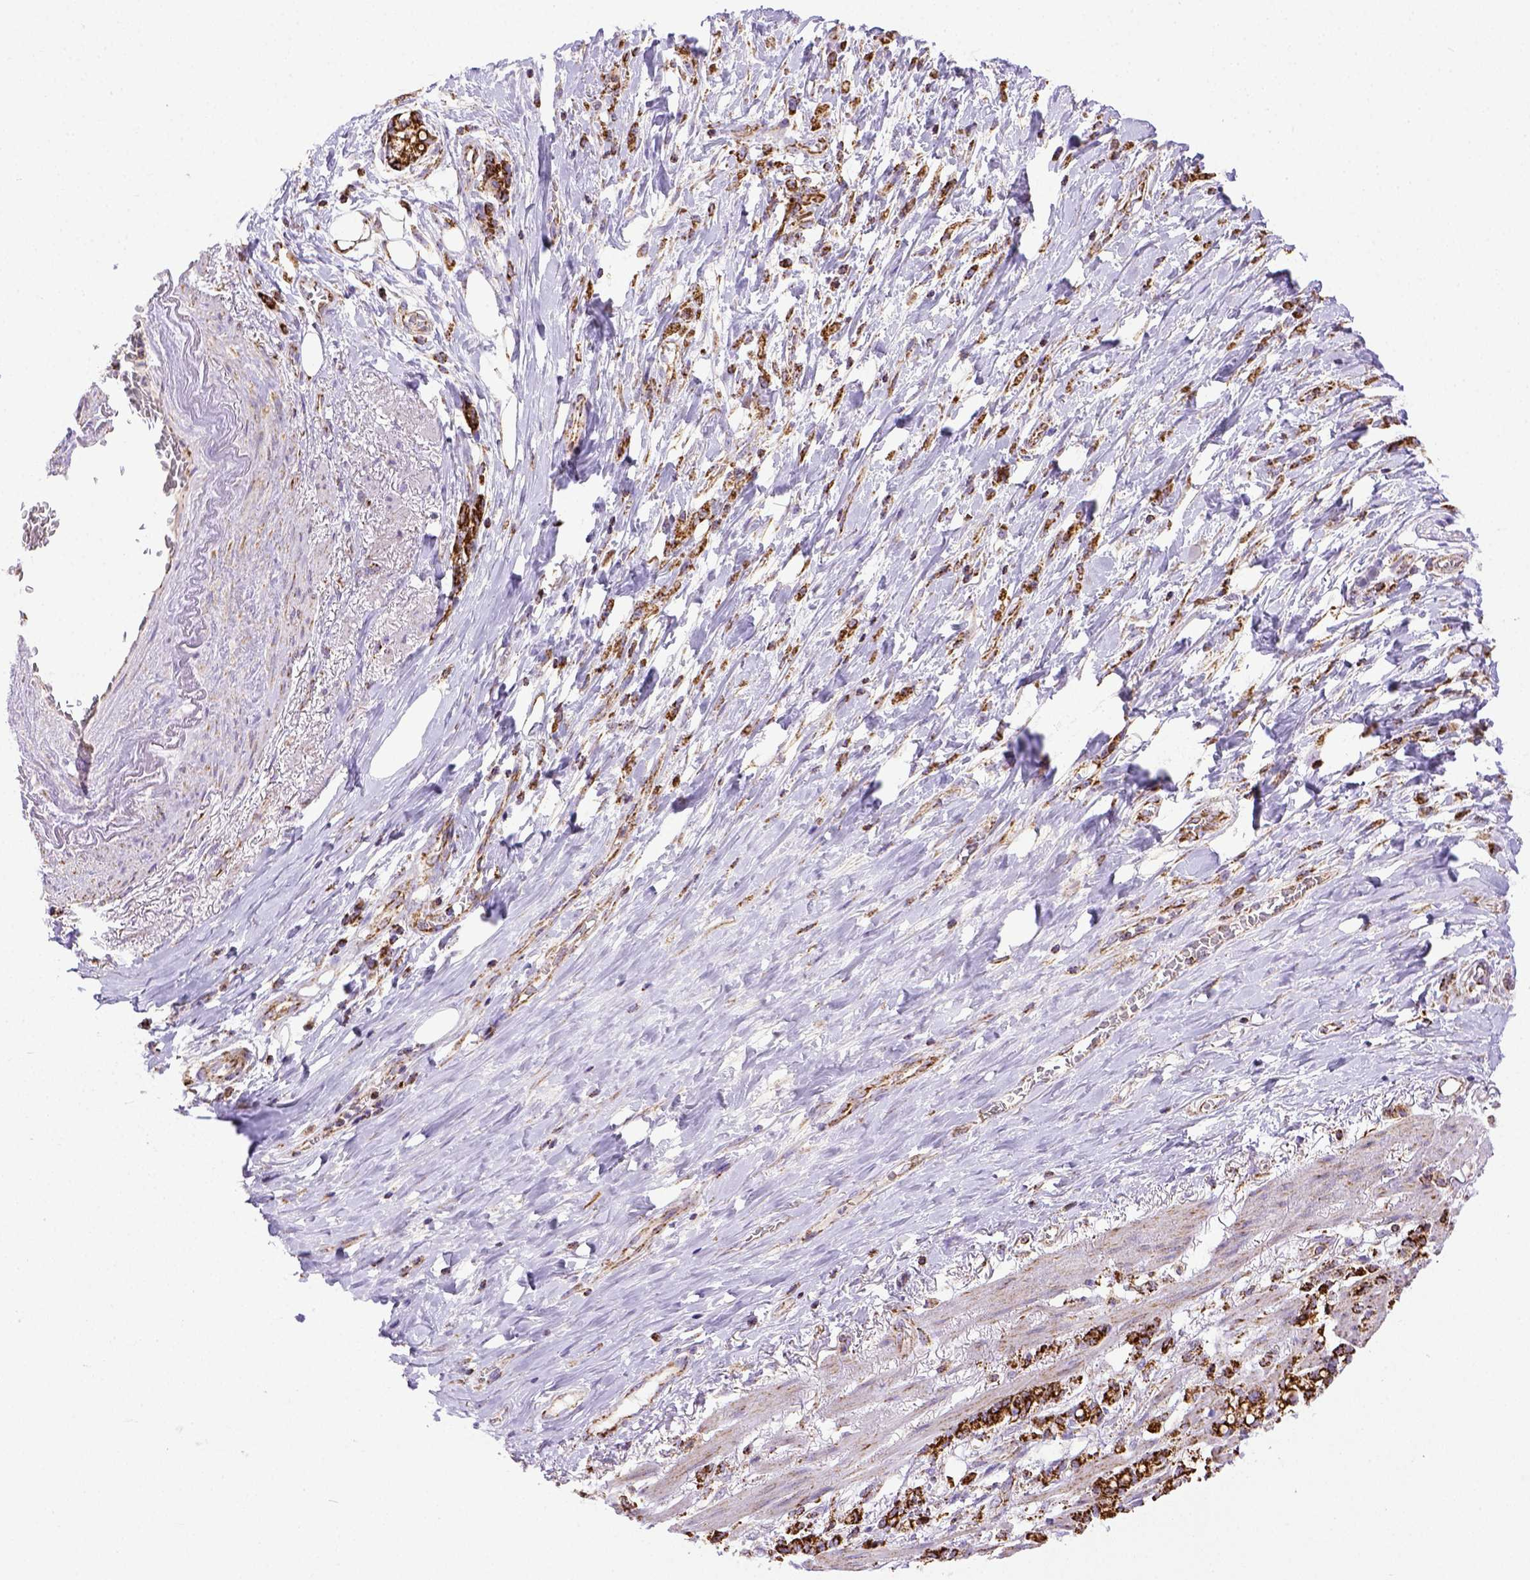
{"staining": {"intensity": "strong", "quantity": ">75%", "location": "cytoplasmic/membranous"}, "tissue": "stomach cancer", "cell_type": "Tumor cells", "image_type": "cancer", "snomed": [{"axis": "morphology", "description": "Adenocarcinoma, NOS"}, {"axis": "topography", "description": "Stomach"}], "caption": "DAB immunohistochemical staining of stomach adenocarcinoma reveals strong cytoplasmic/membranous protein positivity in approximately >75% of tumor cells.", "gene": "MT-CO1", "patient": {"sex": "female", "age": 84}}